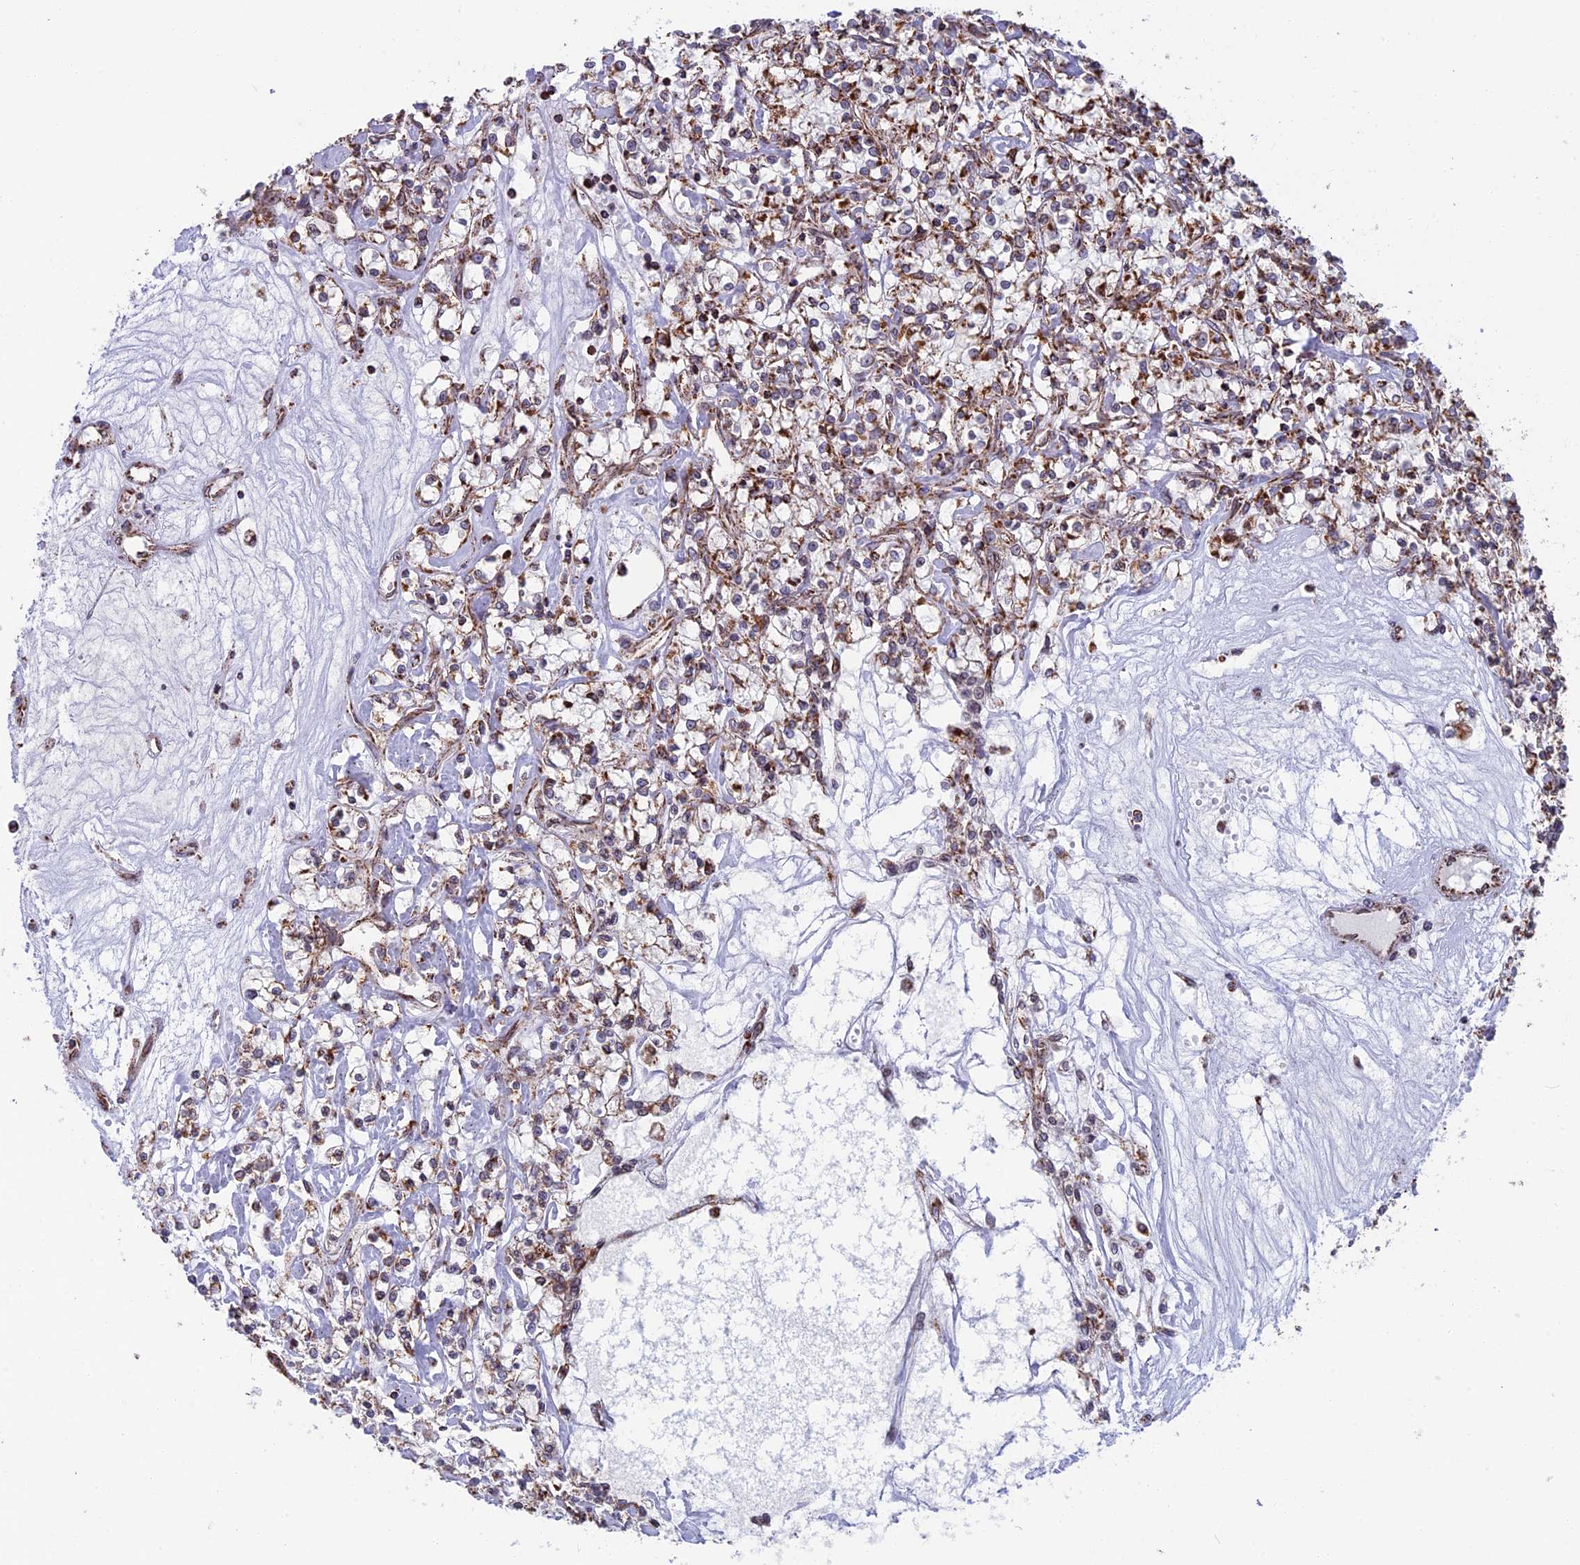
{"staining": {"intensity": "strong", "quantity": "25%-75%", "location": "cytoplasmic/membranous"}, "tissue": "renal cancer", "cell_type": "Tumor cells", "image_type": "cancer", "snomed": [{"axis": "morphology", "description": "Adenocarcinoma, NOS"}, {"axis": "topography", "description": "Kidney"}], "caption": "Approximately 25%-75% of tumor cells in human renal cancer demonstrate strong cytoplasmic/membranous protein staining as visualized by brown immunohistochemical staining.", "gene": "CS", "patient": {"sex": "female", "age": 59}}